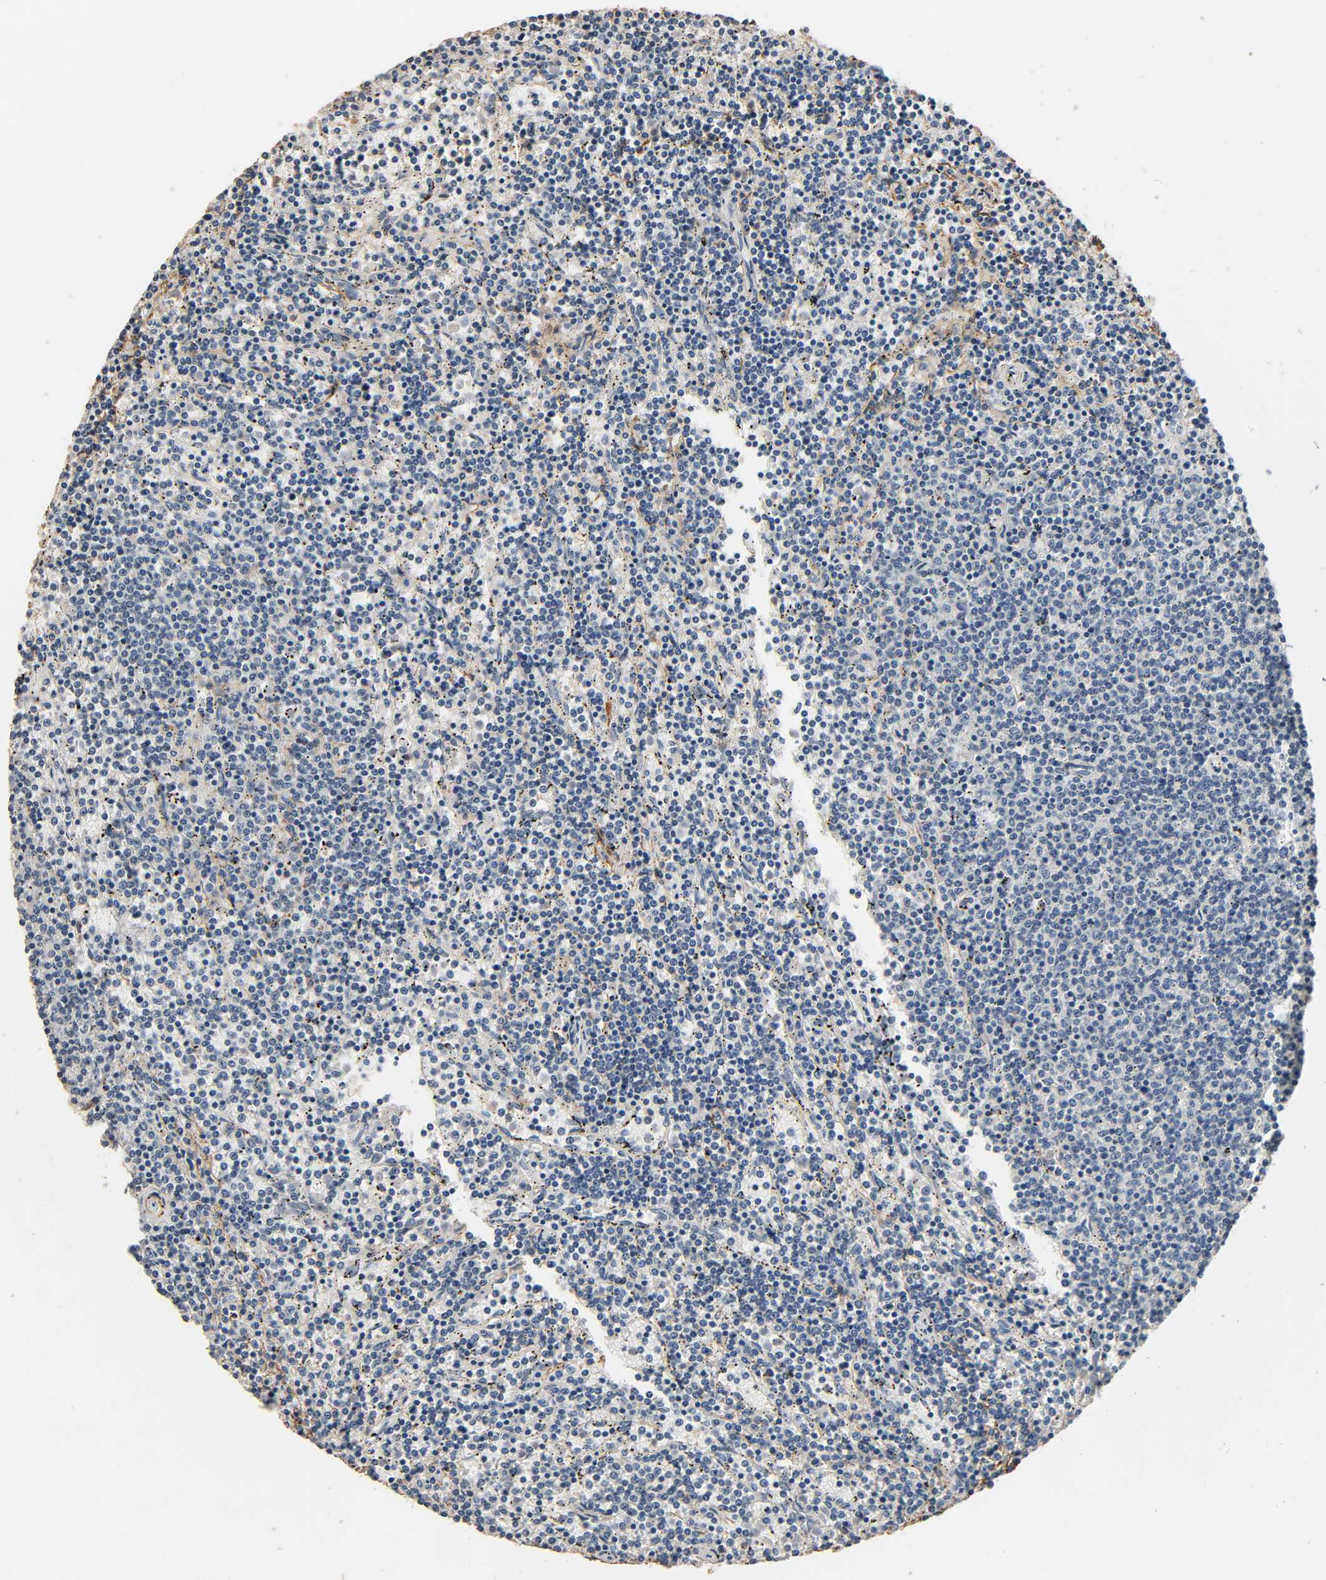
{"staining": {"intensity": "negative", "quantity": "none", "location": "none"}, "tissue": "lymphoma", "cell_type": "Tumor cells", "image_type": "cancer", "snomed": [{"axis": "morphology", "description": "Malignant lymphoma, non-Hodgkin's type, Low grade"}, {"axis": "topography", "description": "Spleen"}], "caption": "Immunohistochemical staining of human lymphoma displays no significant expression in tumor cells.", "gene": "GSTA3", "patient": {"sex": "female", "age": 50}}